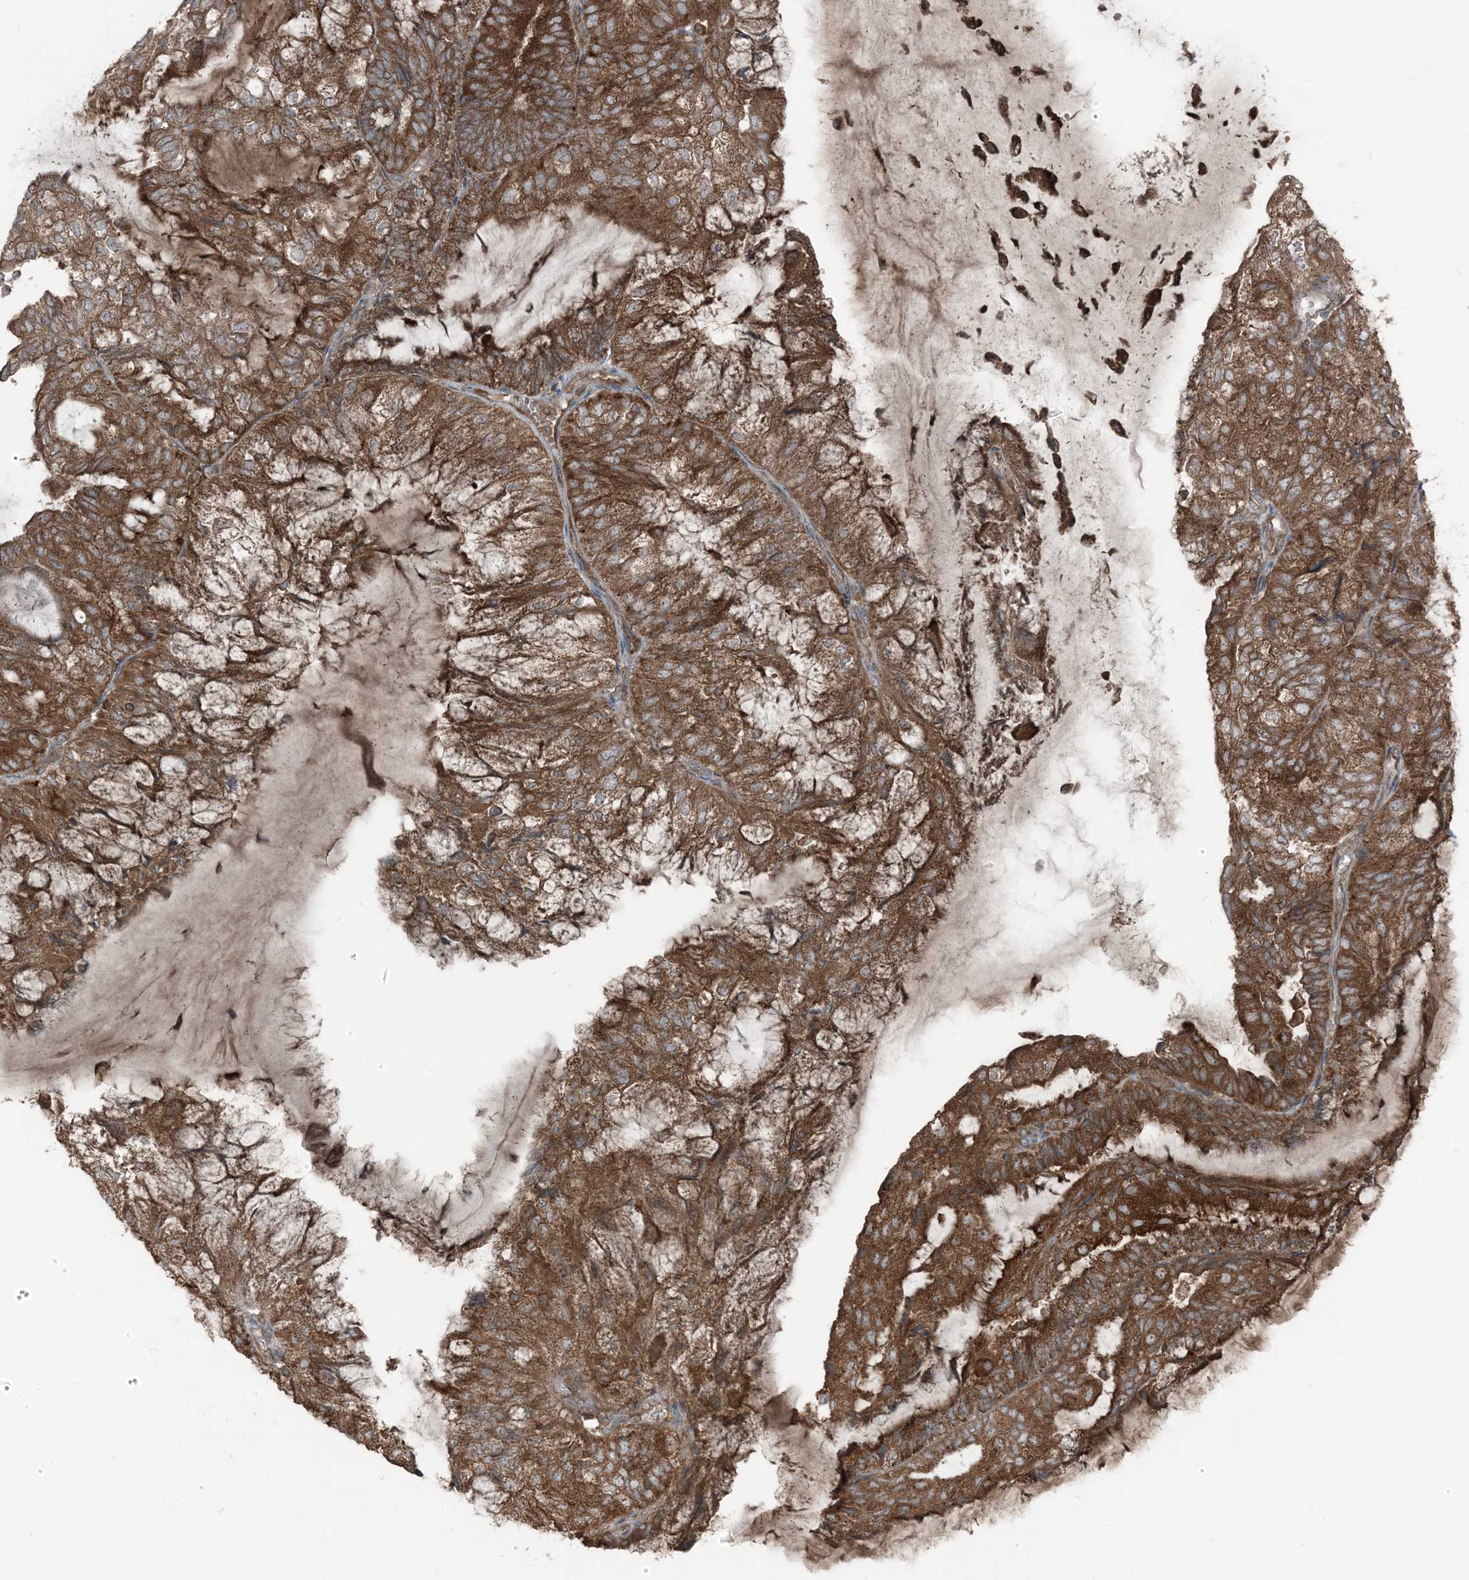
{"staining": {"intensity": "strong", "quantity": ">75%", "location": "cytoplasmic/membranous"}, "tissue": "endometrial cancer", "cell_type": "Tumor cells", "image_type": "cancer", "snomed": [{"axis": "morphology", "description": "Adenocarcinoma, NOS"}, {"axis": "topography", "description": "Endometrium"}], "caption": "A brown stain highlights strong cytoplasmic/membranous staining of a protein in human endometrial cancer (adenocarcinoma) tumor cells.", "gene": "RAB3GAP1", "patient": {"sex": "female", "age": 81}}